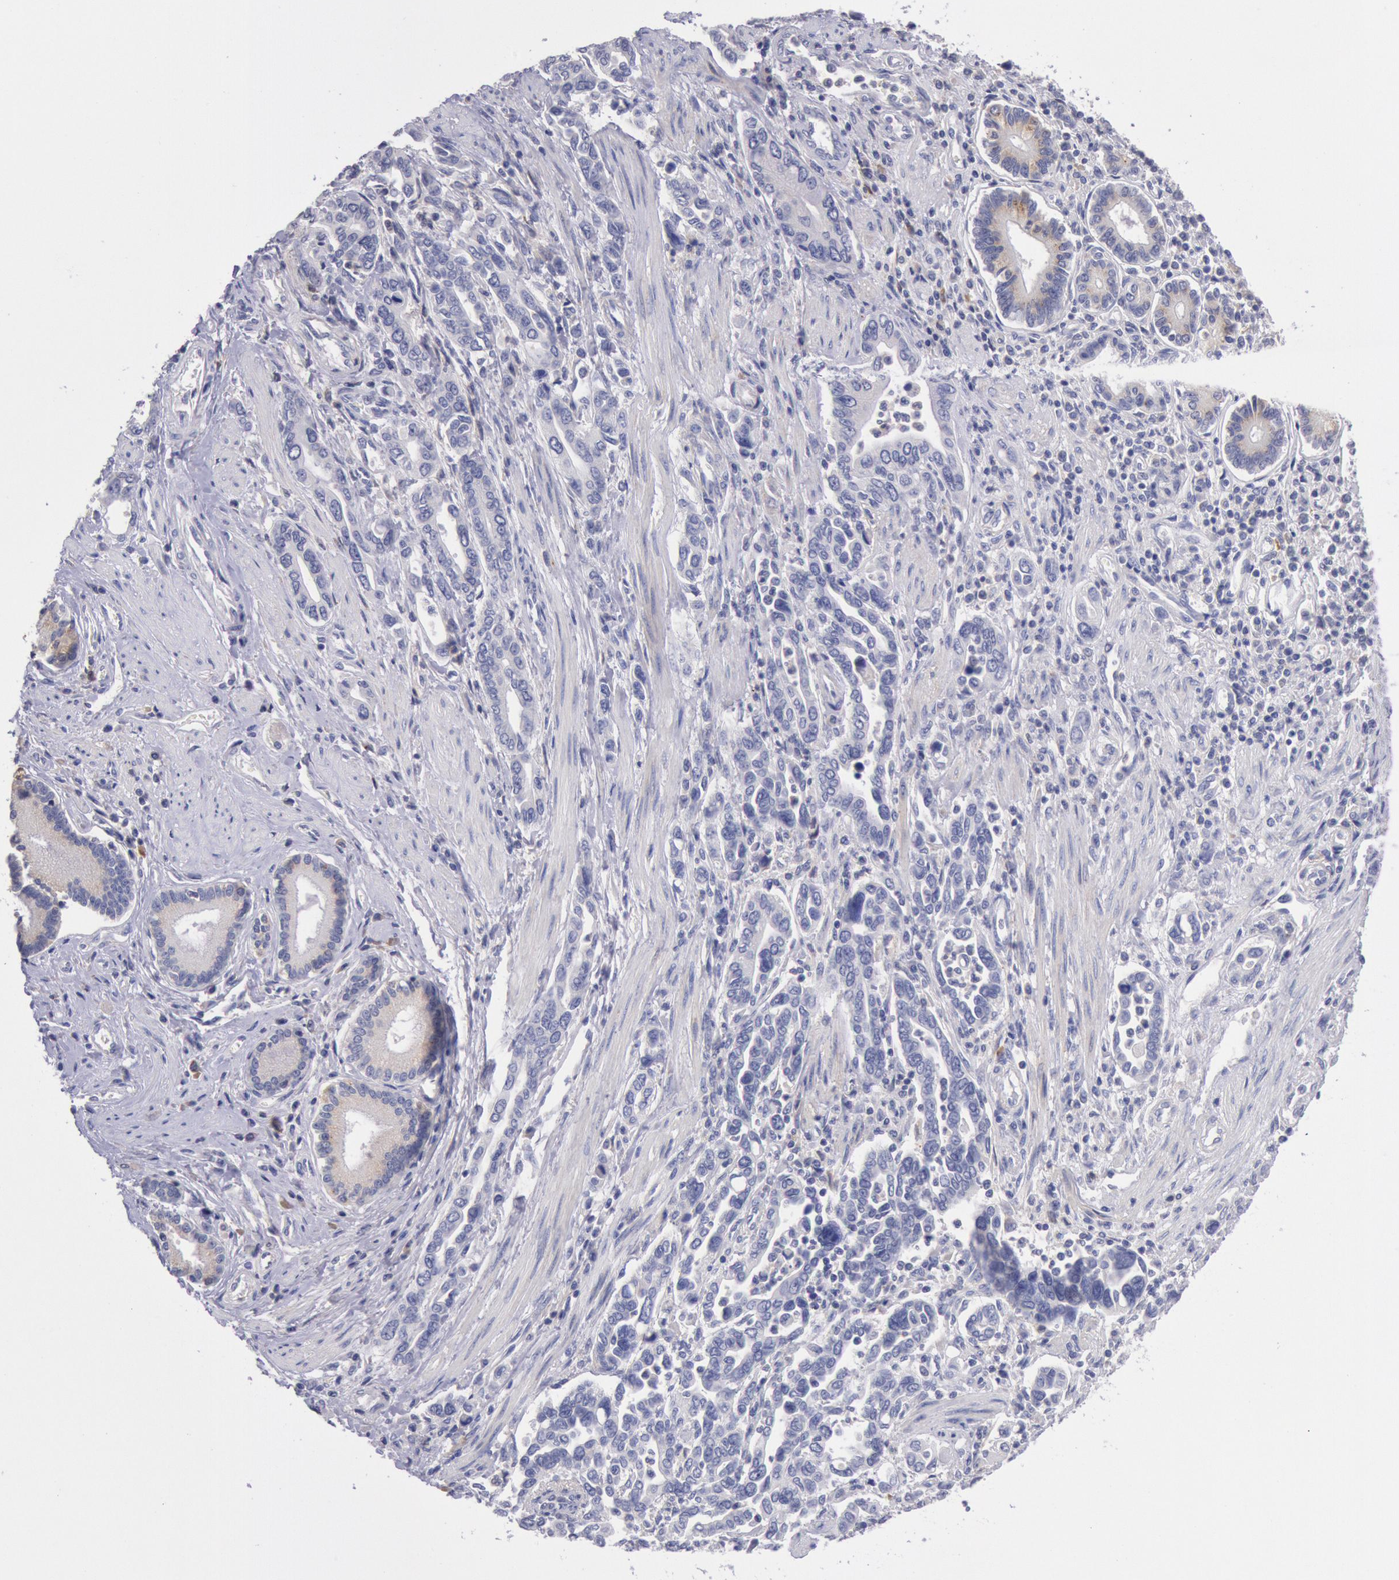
{"staining": {"intensity": "negative", "quantity": "none", "location": "none"}, "tissue": "pancreatic cancer", "cell_type": "Tumor cells", "image_type": "cancer", "snomed": [{"axis": "morphology", "description": "Adenocarcinoma, NOS"}, {"axis": "topography", "description": "Pancreas"}], "caption": "An image of human pancreatic cancer (adenocarcinoma) is negative for staining in tumor cells.", "gene": "GAL3ST1", "patient": {"sex": "female", "age": 57}}